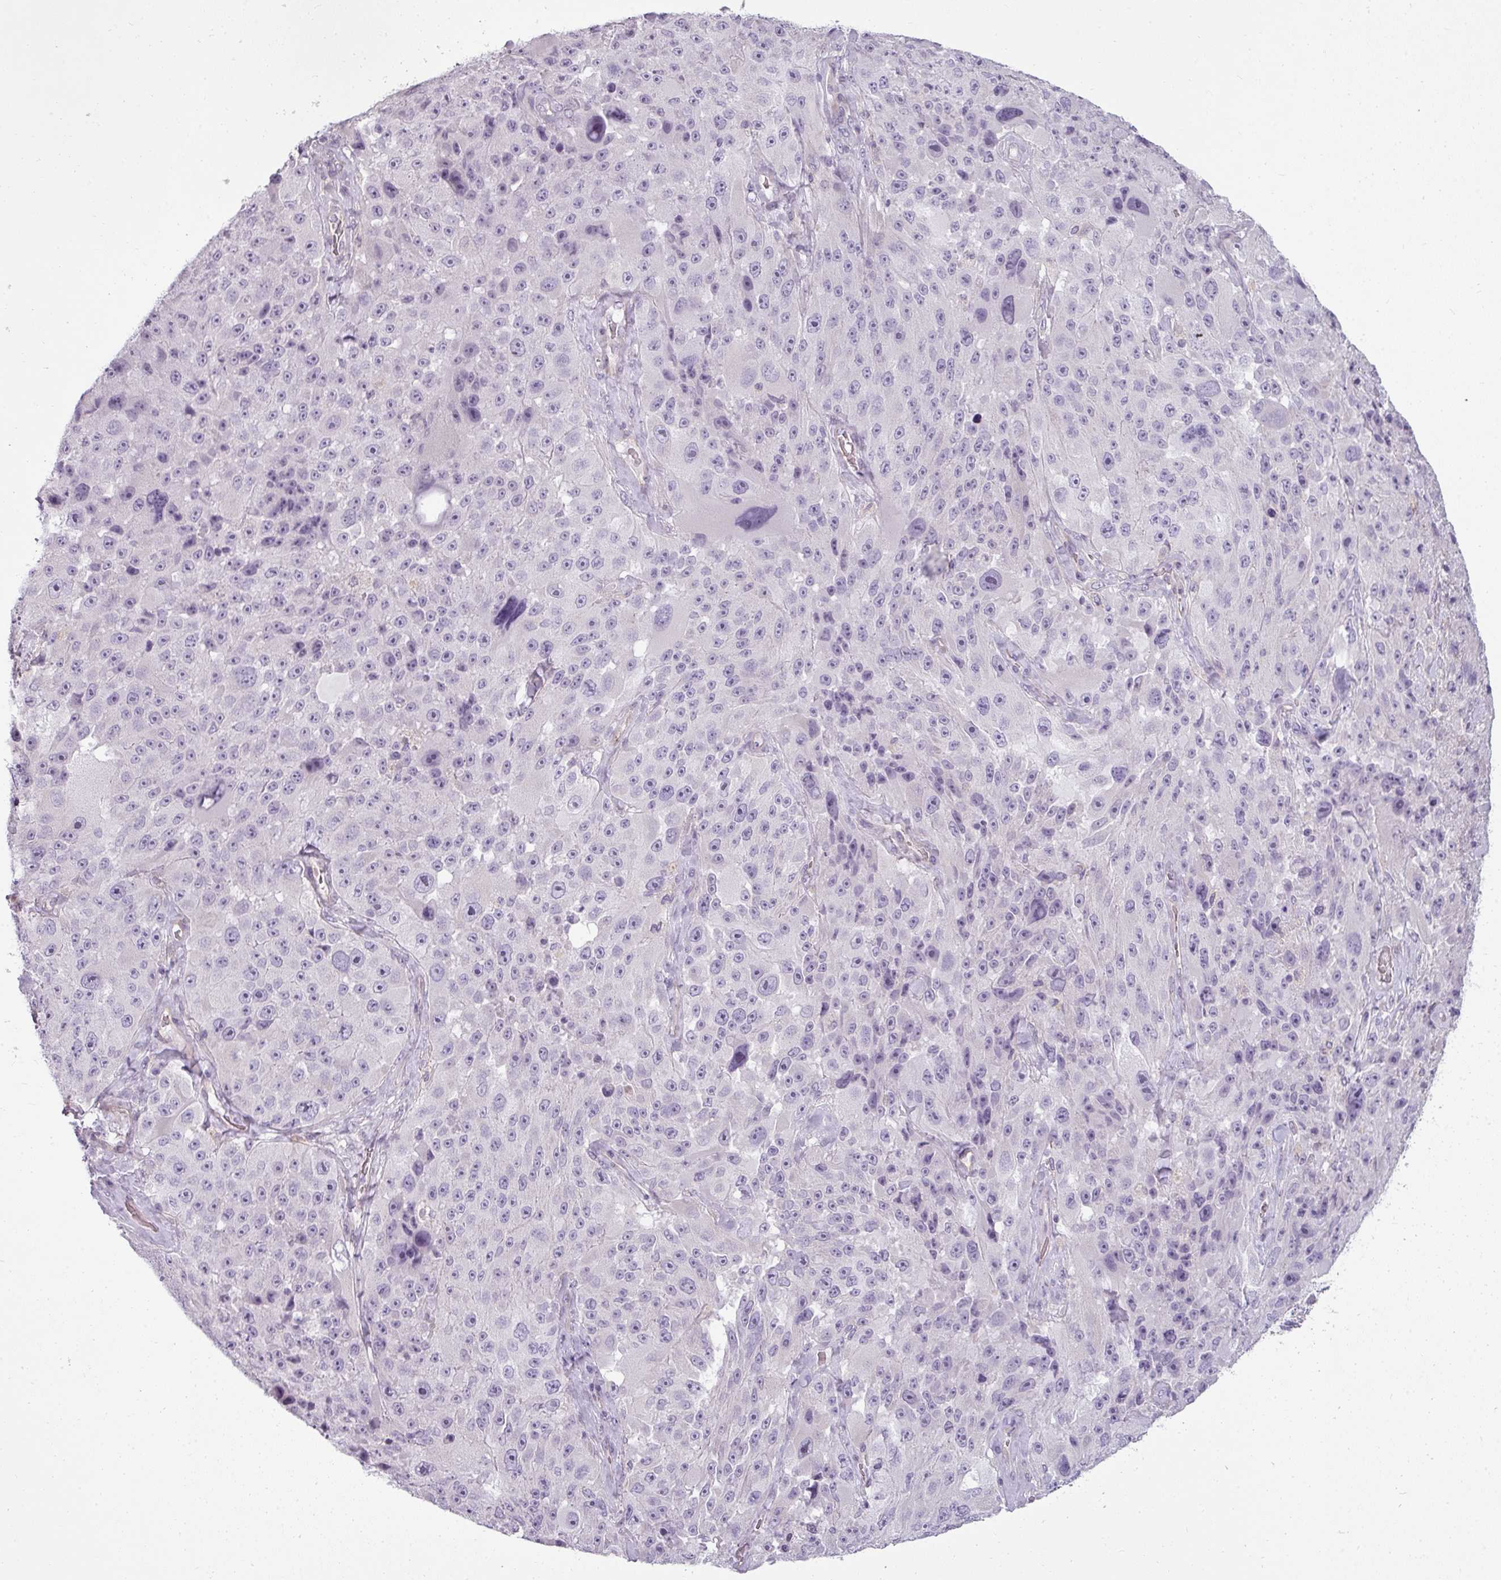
{"staining": {"intensity": "negative", "quantity": "none", "location": "none"}, "tissue": "melanoma", "cell_type": "Tumor cells", "image_type": "cancer", "snomed": [{"axis": "morphology", "description": "Malignant melanoma, Metastatic site"}, {"axis": "topography", "description": "Lymph node"}], "caption": "Immunohistochemical staining of melanoma demonstrates no significant positivity in tumor cells. (DAB (3,3'-diaminobenzidine) IHC, high magnification).", "gene": "ASB1", "patient": {"sex": "male", "age": 62}}